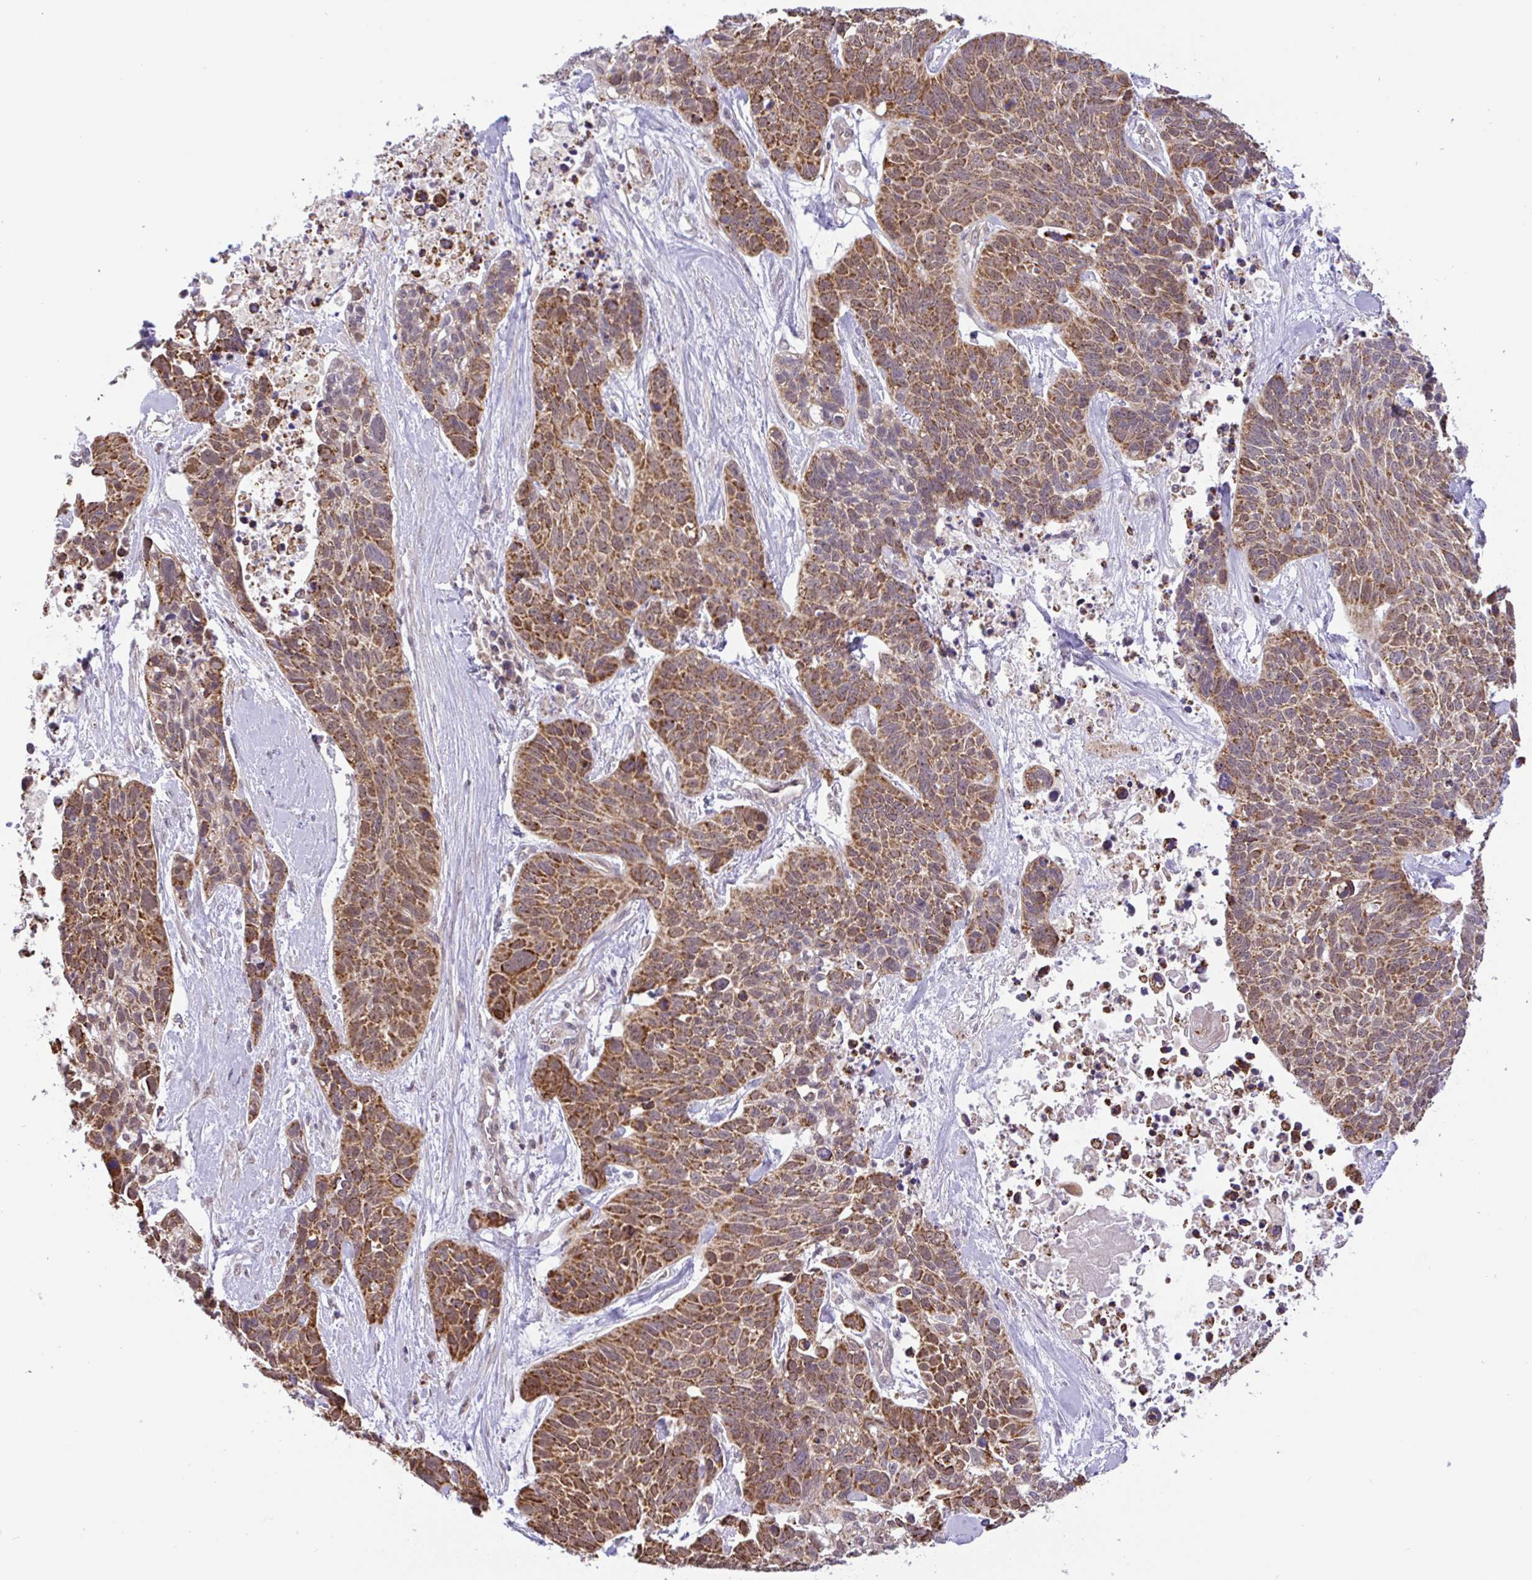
{"staining": {"intensity": "moderate", "quantity": ">75%", "location": "cytoplasmic/membranous"}, "tissue": "lung cancer", "cell_type": "Tumor cells", "image_type": "cancer", "snomed": [{"axis": "morphology", "description": "Squamous cell carcinoma, NOS"}, {"axis": "topography", "description": "Lung"}], "caption": "This is a photomicrograph of immunohistochemistry staining of lung cancer, which shows moderate staining in the cytoplasmic/membranous of tumor cells.", "gene": "DLEU7", "patient": {"sex": "male", "age": 62}}